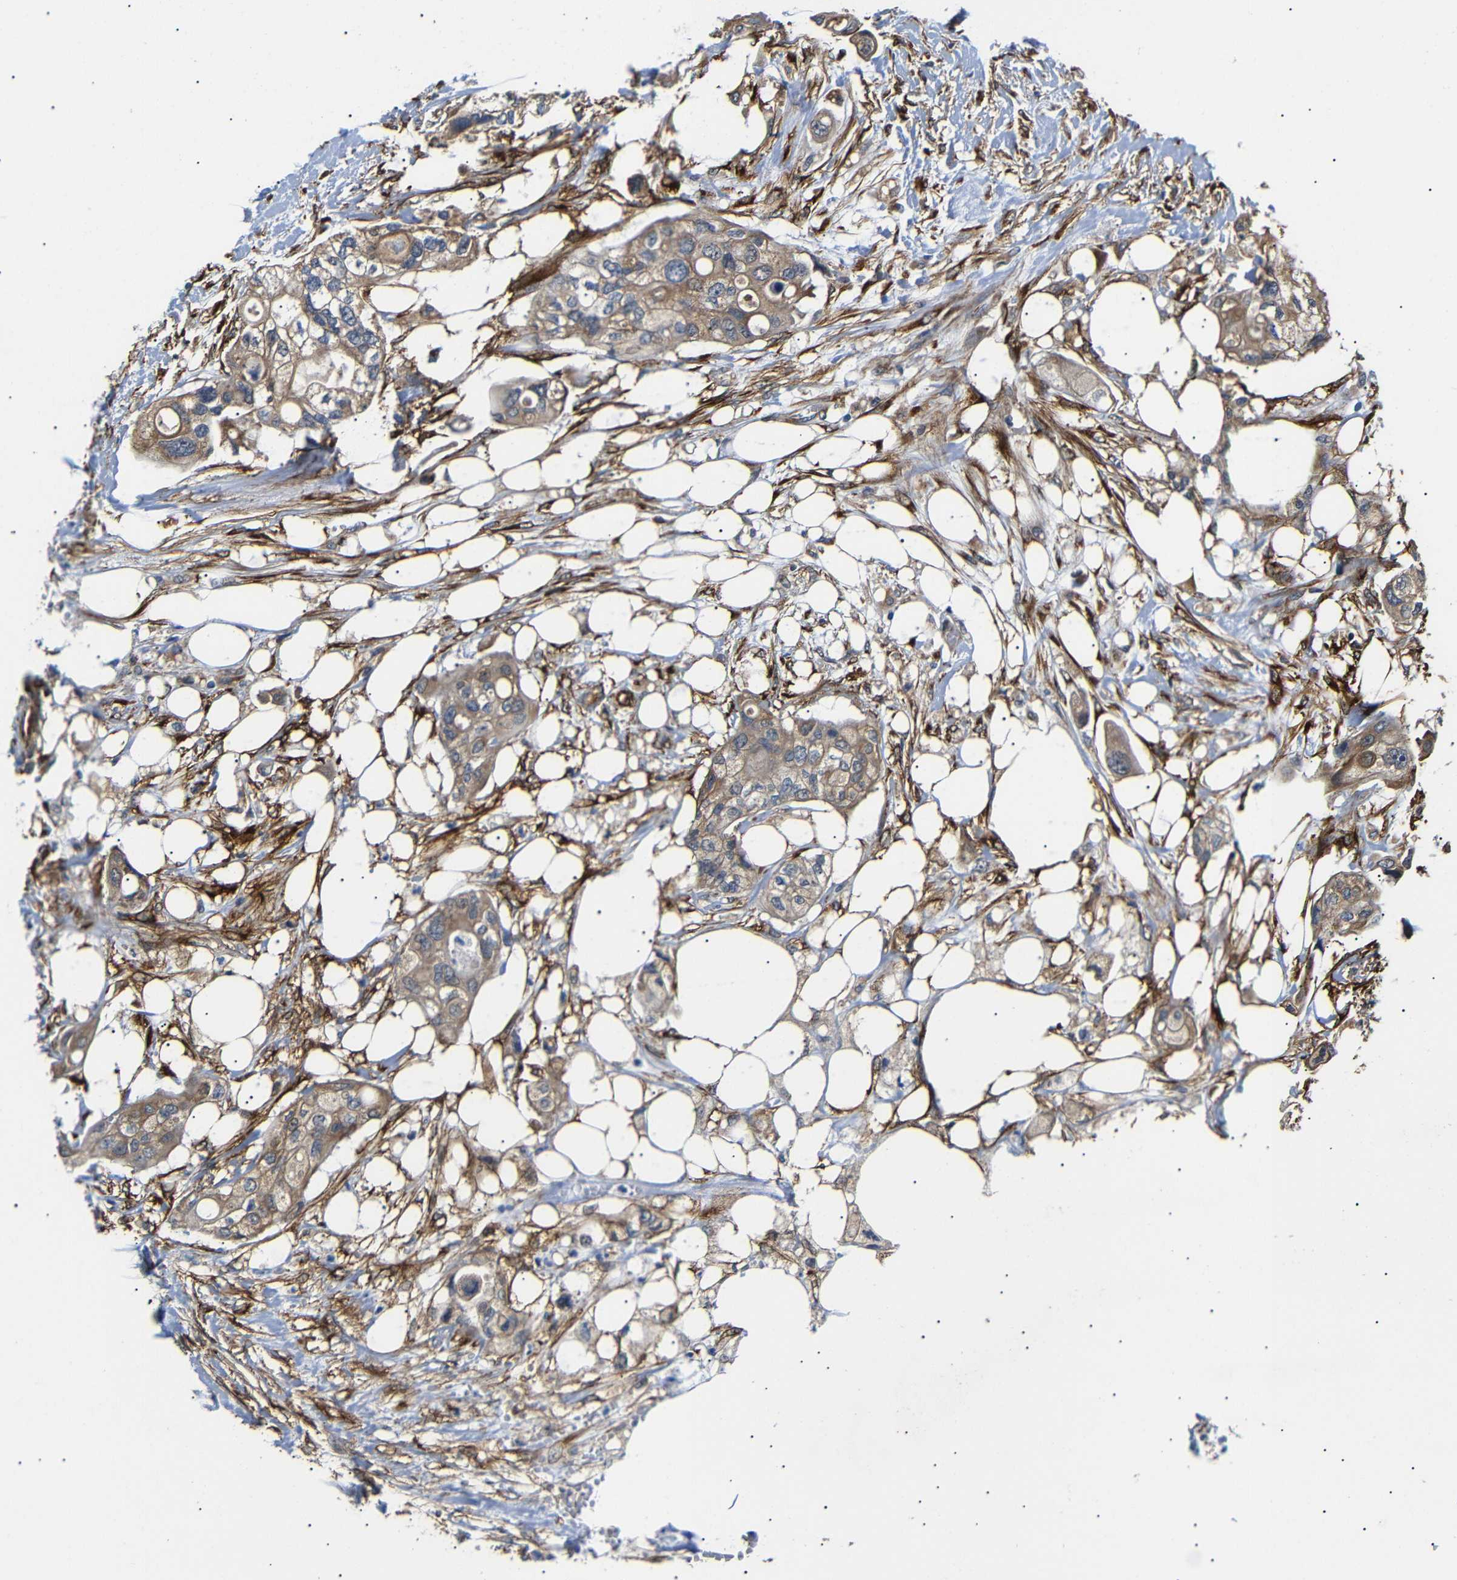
{"staining": {"intensity": "moderate", "quantity": ">75%", "location": "cytoplasmic/membranous"}, "tissue": "colorectal cancer", "cell_type": "Tumor cells", "image_type": "cancer", "snomed": [{"axis": "morphology", "description": "Adenocarcinoma, NOS"}, {"axis": "topography", "description": "Colon"}], "caption": "An image showing moderate cytoplasmic/membranous staining in about >75% of tumor cells in colorectal cancer (adenocarcinoma), as visualized by brown immunohistochemical staining.", "gene": "KANK4", "patient": {"sex": "female", "age": 57}}